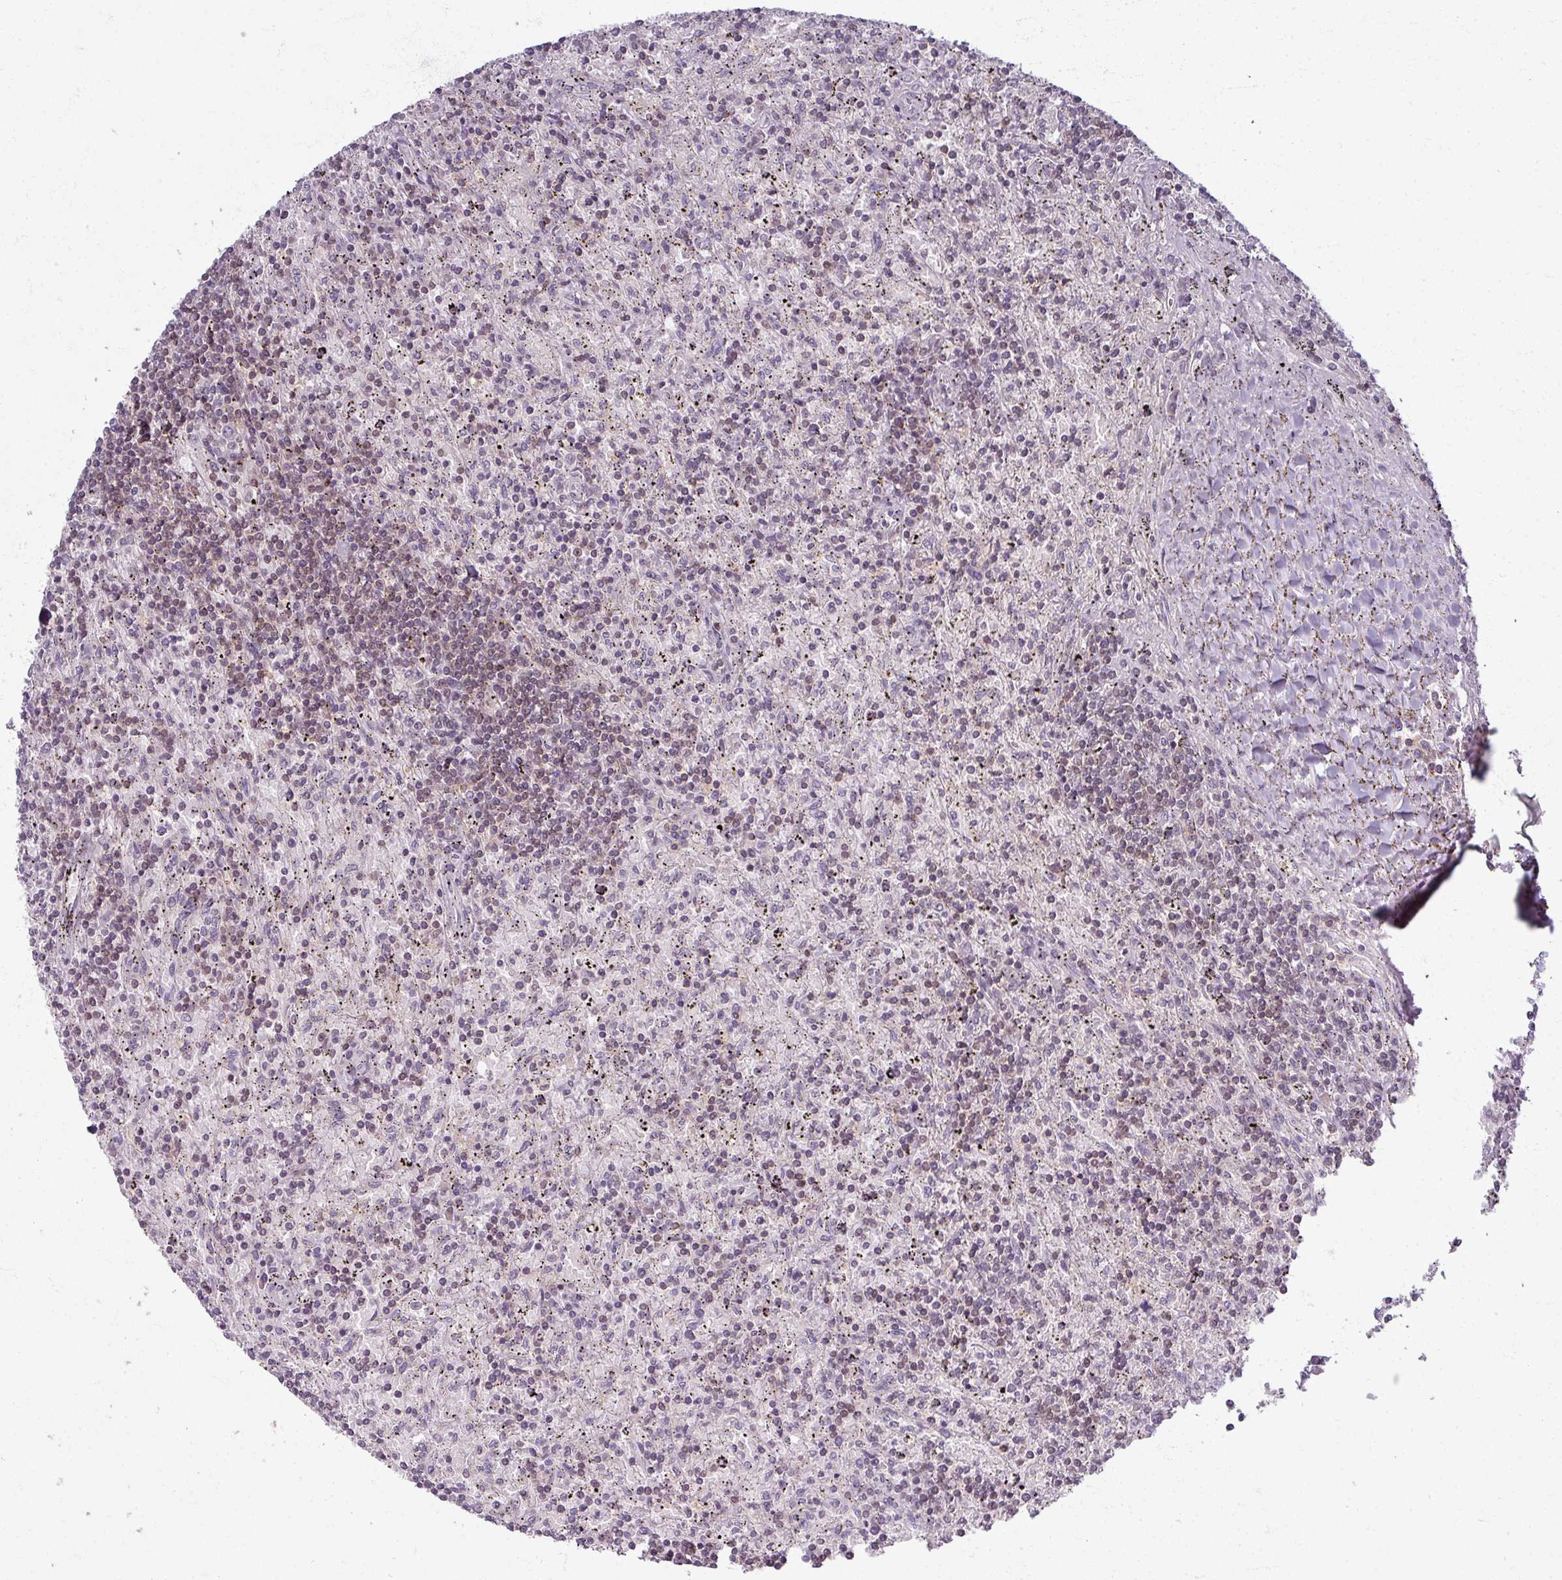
{"staining": {"intensity": "weak", "quantity": "25%-75%", "location": "nuclear"}, "tissue": "lymphoma", "cell_type": "Tumor cells", "image_type": "cancer", "snomed": [{"axis": "morphology", "description": "Malignant lymphoma, non-Hodgkin's type, Low grade"}, {"axis": "topography", "description": "Spleen"}], "caption": "This is an image of IHC staining of malignant lymphoma, non-Hodgkin's type (low-grade), which shows weak staining in the nuclear of tumor cells.", "gene": "TTLL7", "patient": {"sex": "male", "age": 76}}